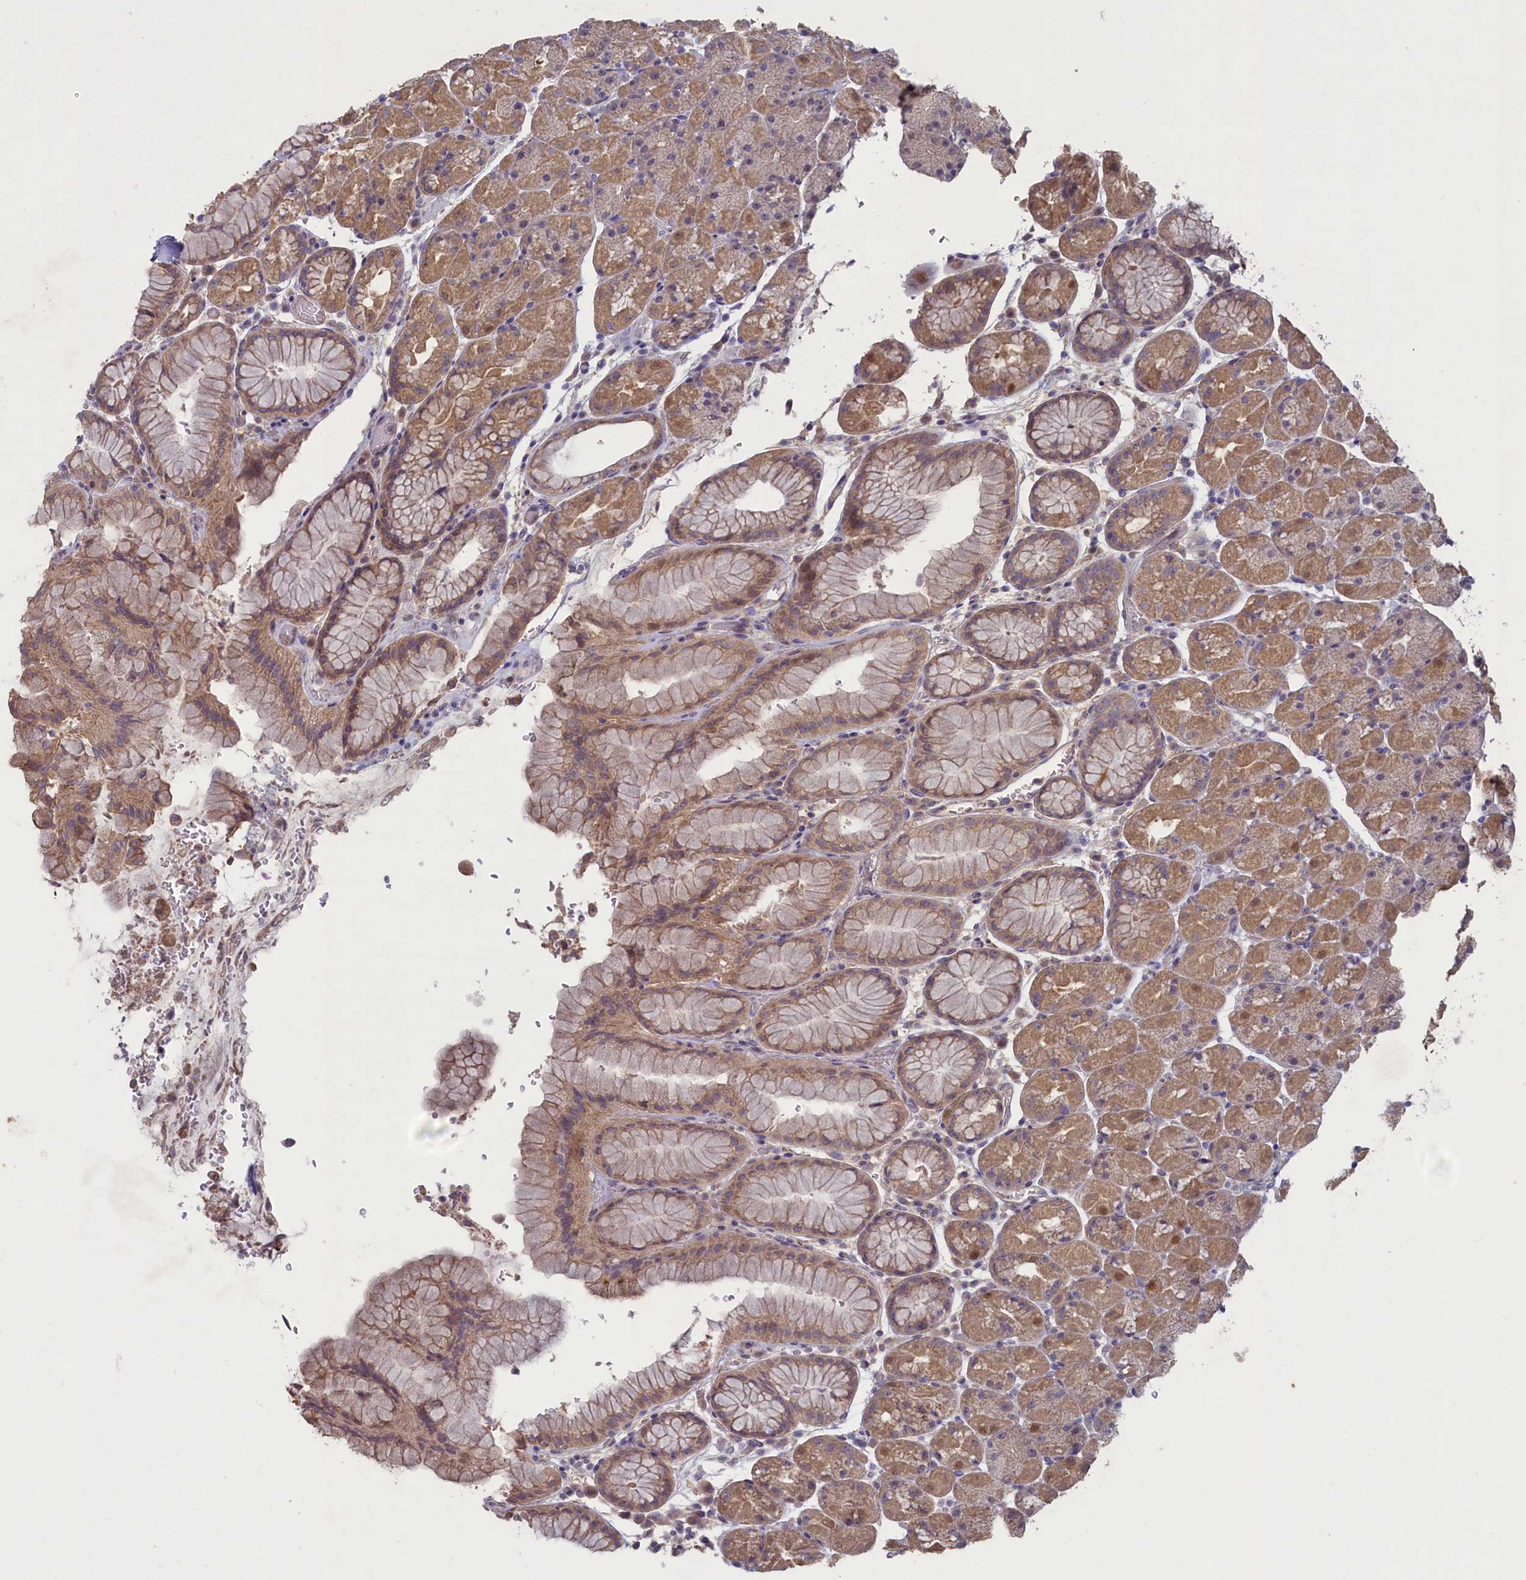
{"staining": {"intensity": "moderate", "quantity": "25%-75%", "location": "cytoplasmic/membranous,nuclear"}, "tissue": "stomach", "cell_type": "Glandular cells", "image_type": "normal", "snomed": [{"axis": "morphology", "description": "Normal tissue, NOS"}, {"axis": "topography", "description": "Stomach, upper"}, {"axis": "topography", "description": "Stomach, lower"}], "caption": "Immunohistochemical staining of unremarkable stomach shows 25%-75% levels of moderate cytoplasmic/membranous,nuclear protein expression in approximately 25%-75% of glandular cells. The staining was performed using DAB (3,3'-diaminobenzidine), with brown indicating positive protein expression. Nuclei are stained blue with hematoxylin.", "gene": "ATF7IP2", "patient": {"sex": "male", "age": 67}}